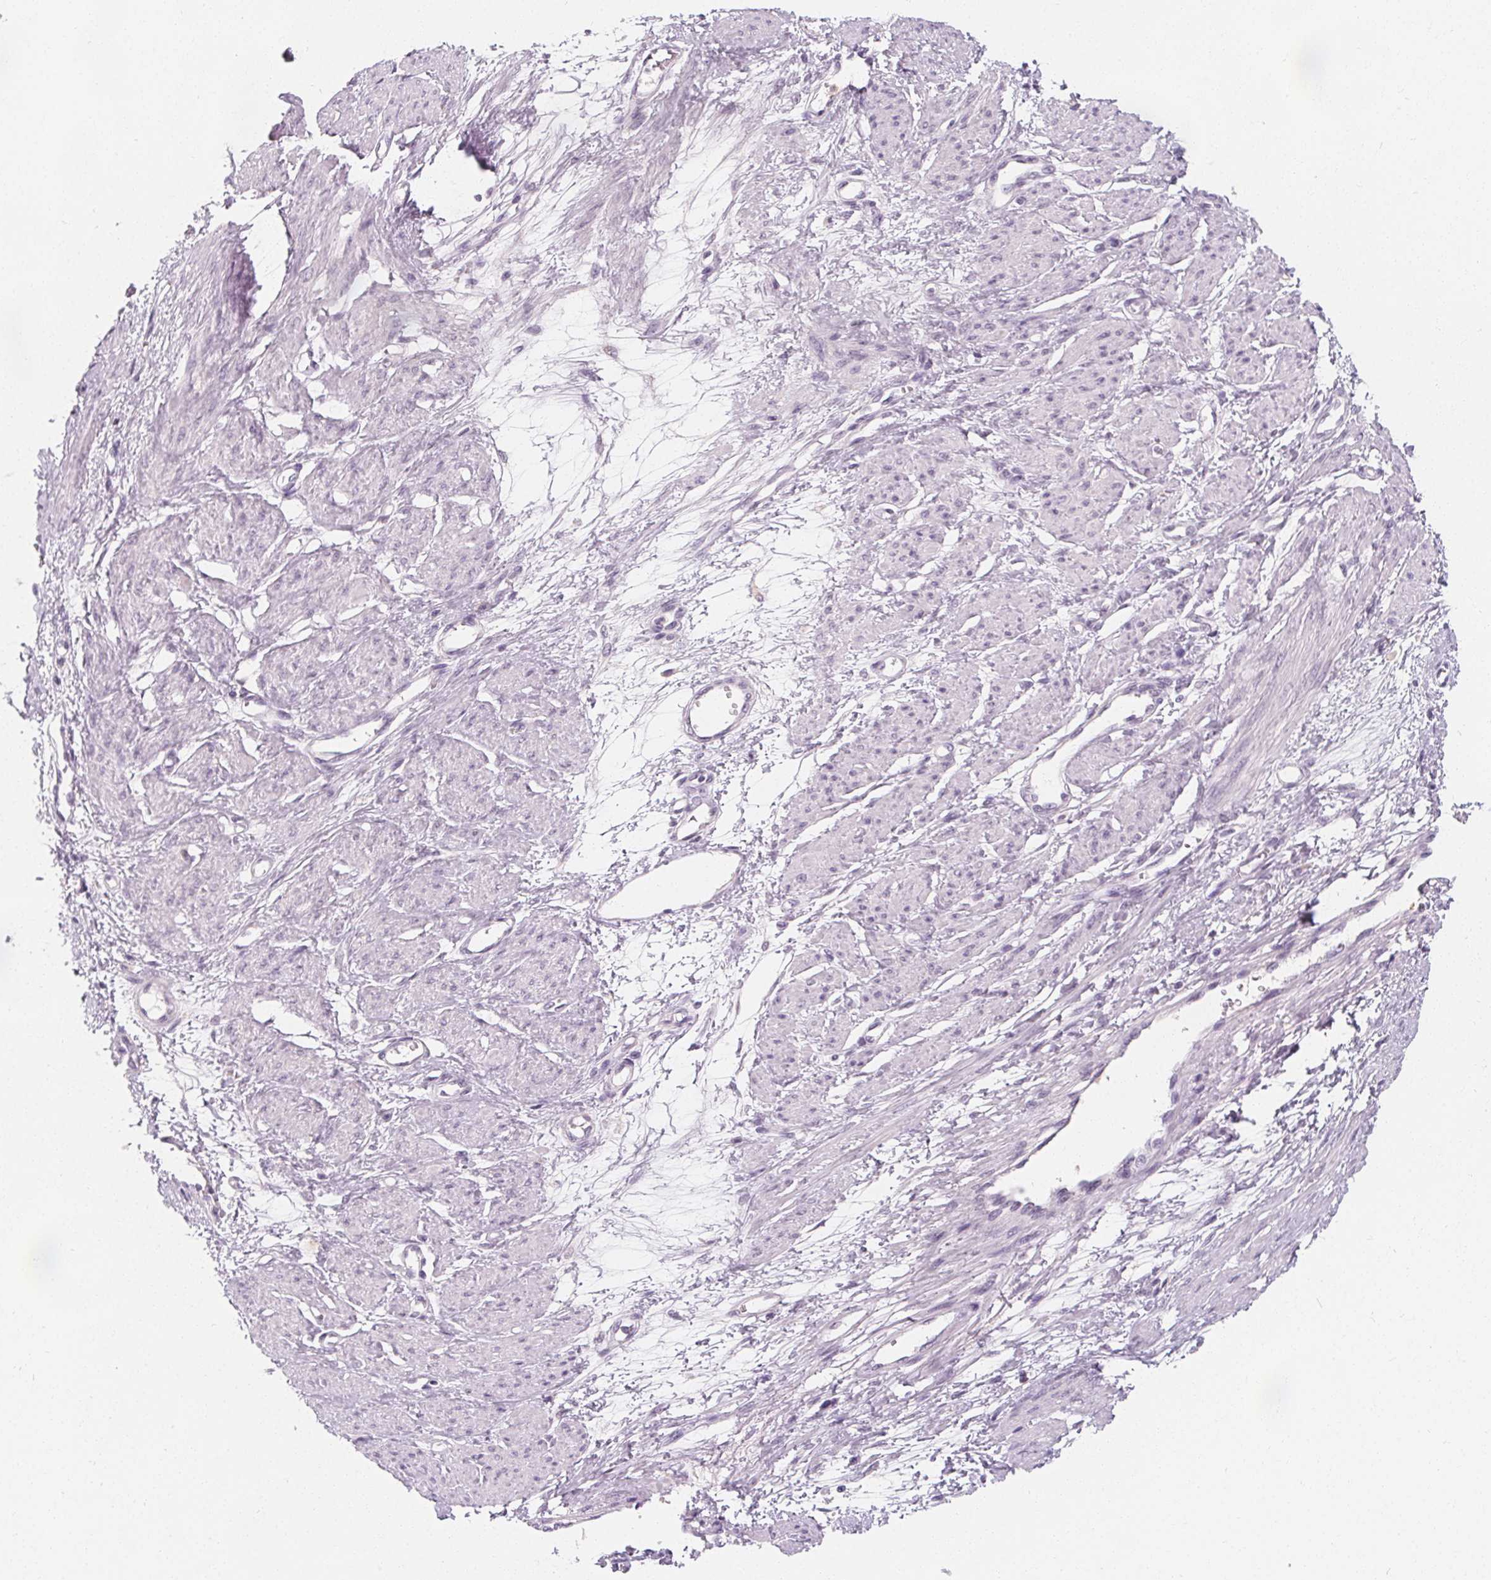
{"staining": {"intensity": "negative", "quantity": "none", "location": "none"}, "tissue": "smooth muscle", "cell_type": "Smooth muscle cells", "image_type": "normal", "snomed": [{"axis": "morphology", "description": "Normal tissue, NOS"}, {"axis": "topography", "description": "Smooth muscle"}, {"axis": "topography", "description": "Uterus"}], "caption": "IHC micrograph of unremarkable human smooth muscle stained for a protein (brown), which exhibits no expression in smooth muscle cells. (DAB immunohistochemistry (IHC), high magnification).", "gene": "UGP2", "patient": {"sex": "female", "age": 39}}